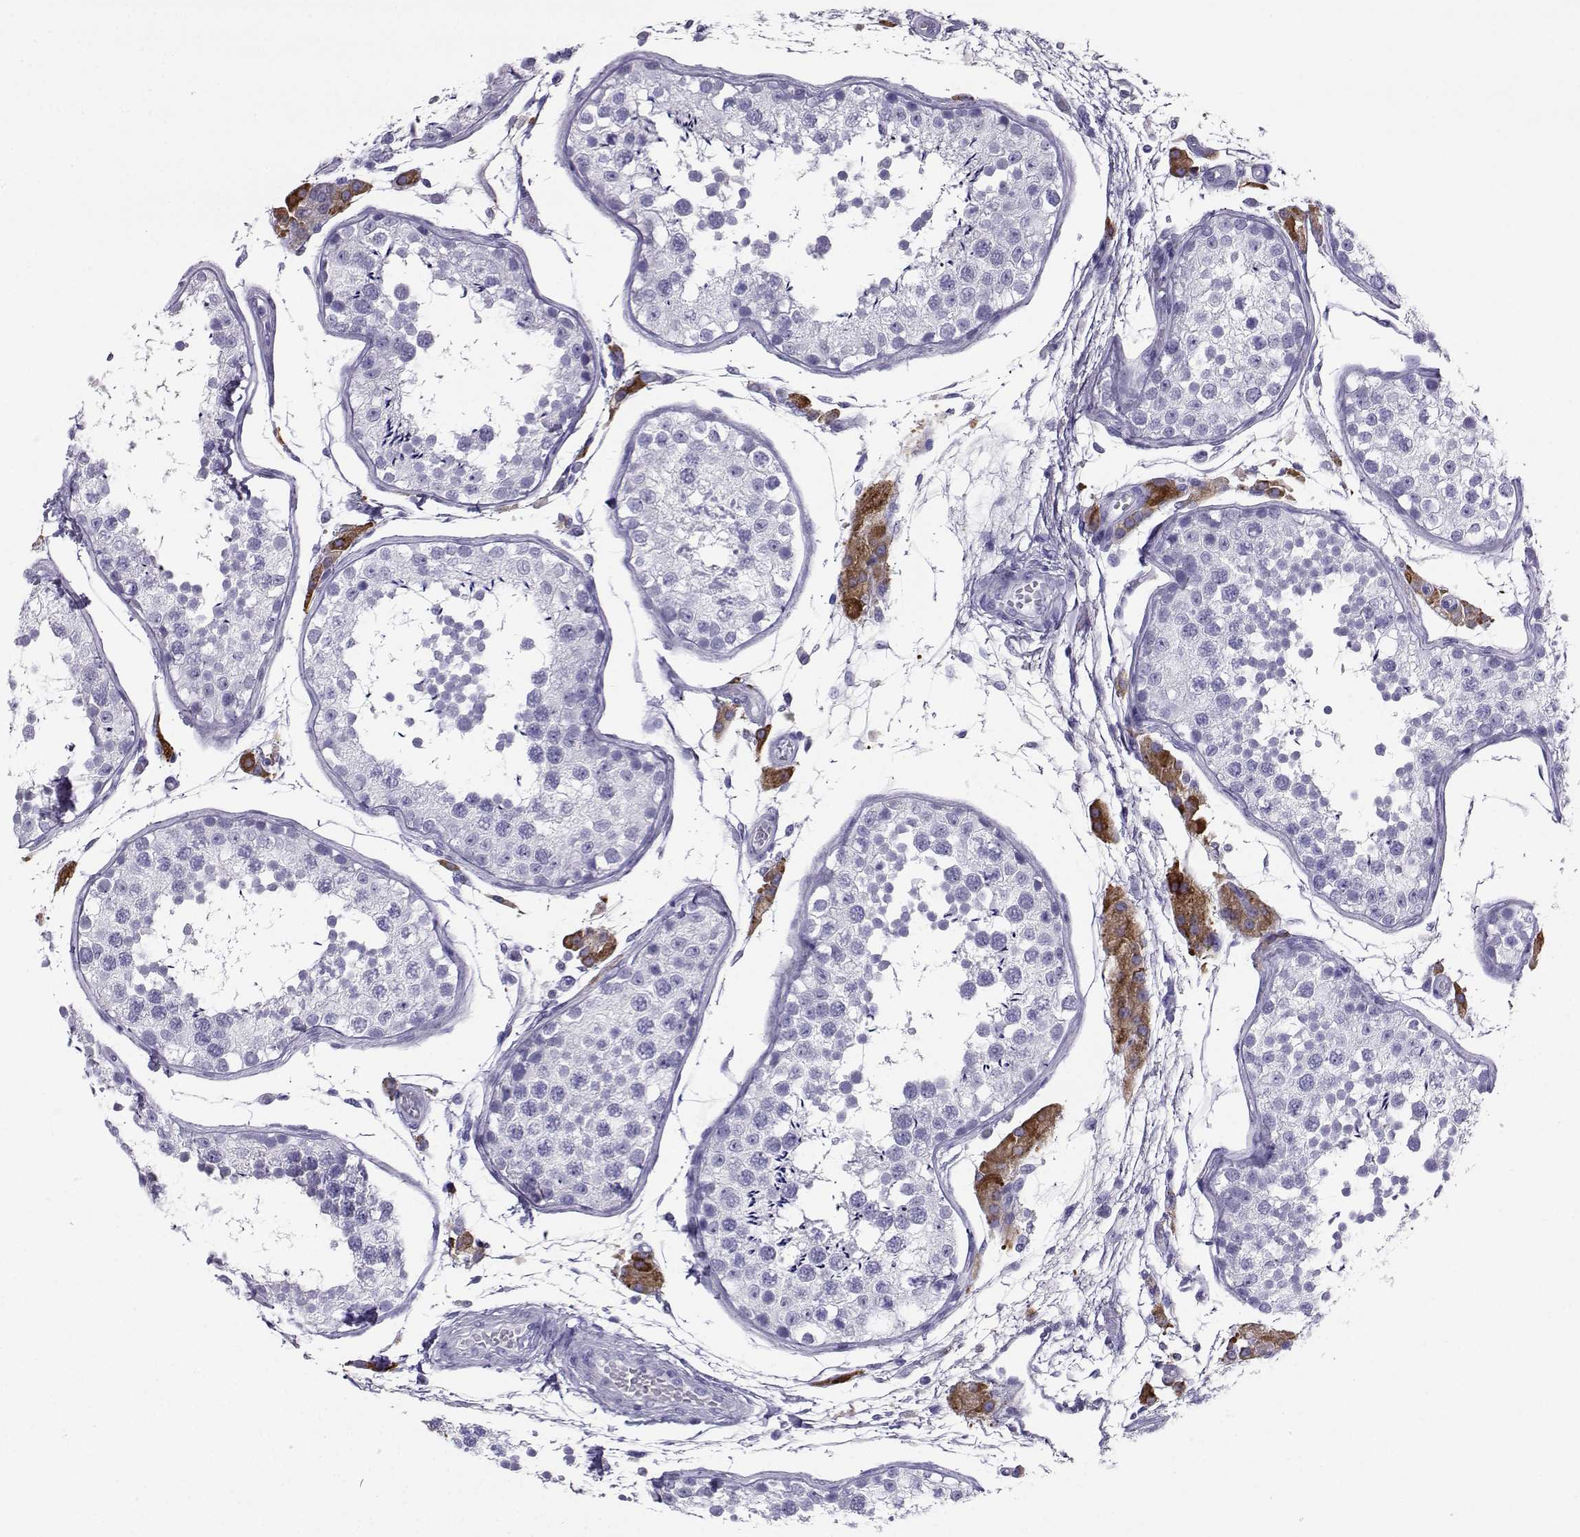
{"staining": {"intensity": "negative", "quantity": "none", "location": "none"}, "tissue": "testis", "cell_type": "Cells in seminiferous ducts", "image_type": "normal", "snomed": [{"axis": "morphology", "description": "Normal tissue, NOS"}, {"axis": "topography", "description": "Testis"}], "caption": "A histopathology image of testis stained for a protein displays no brown staining in cells in seminiferous ducts. (DAB IHC, high magnification).", "gene": "SLC18A2", "patient": {"sex": "male", "age": 29}}